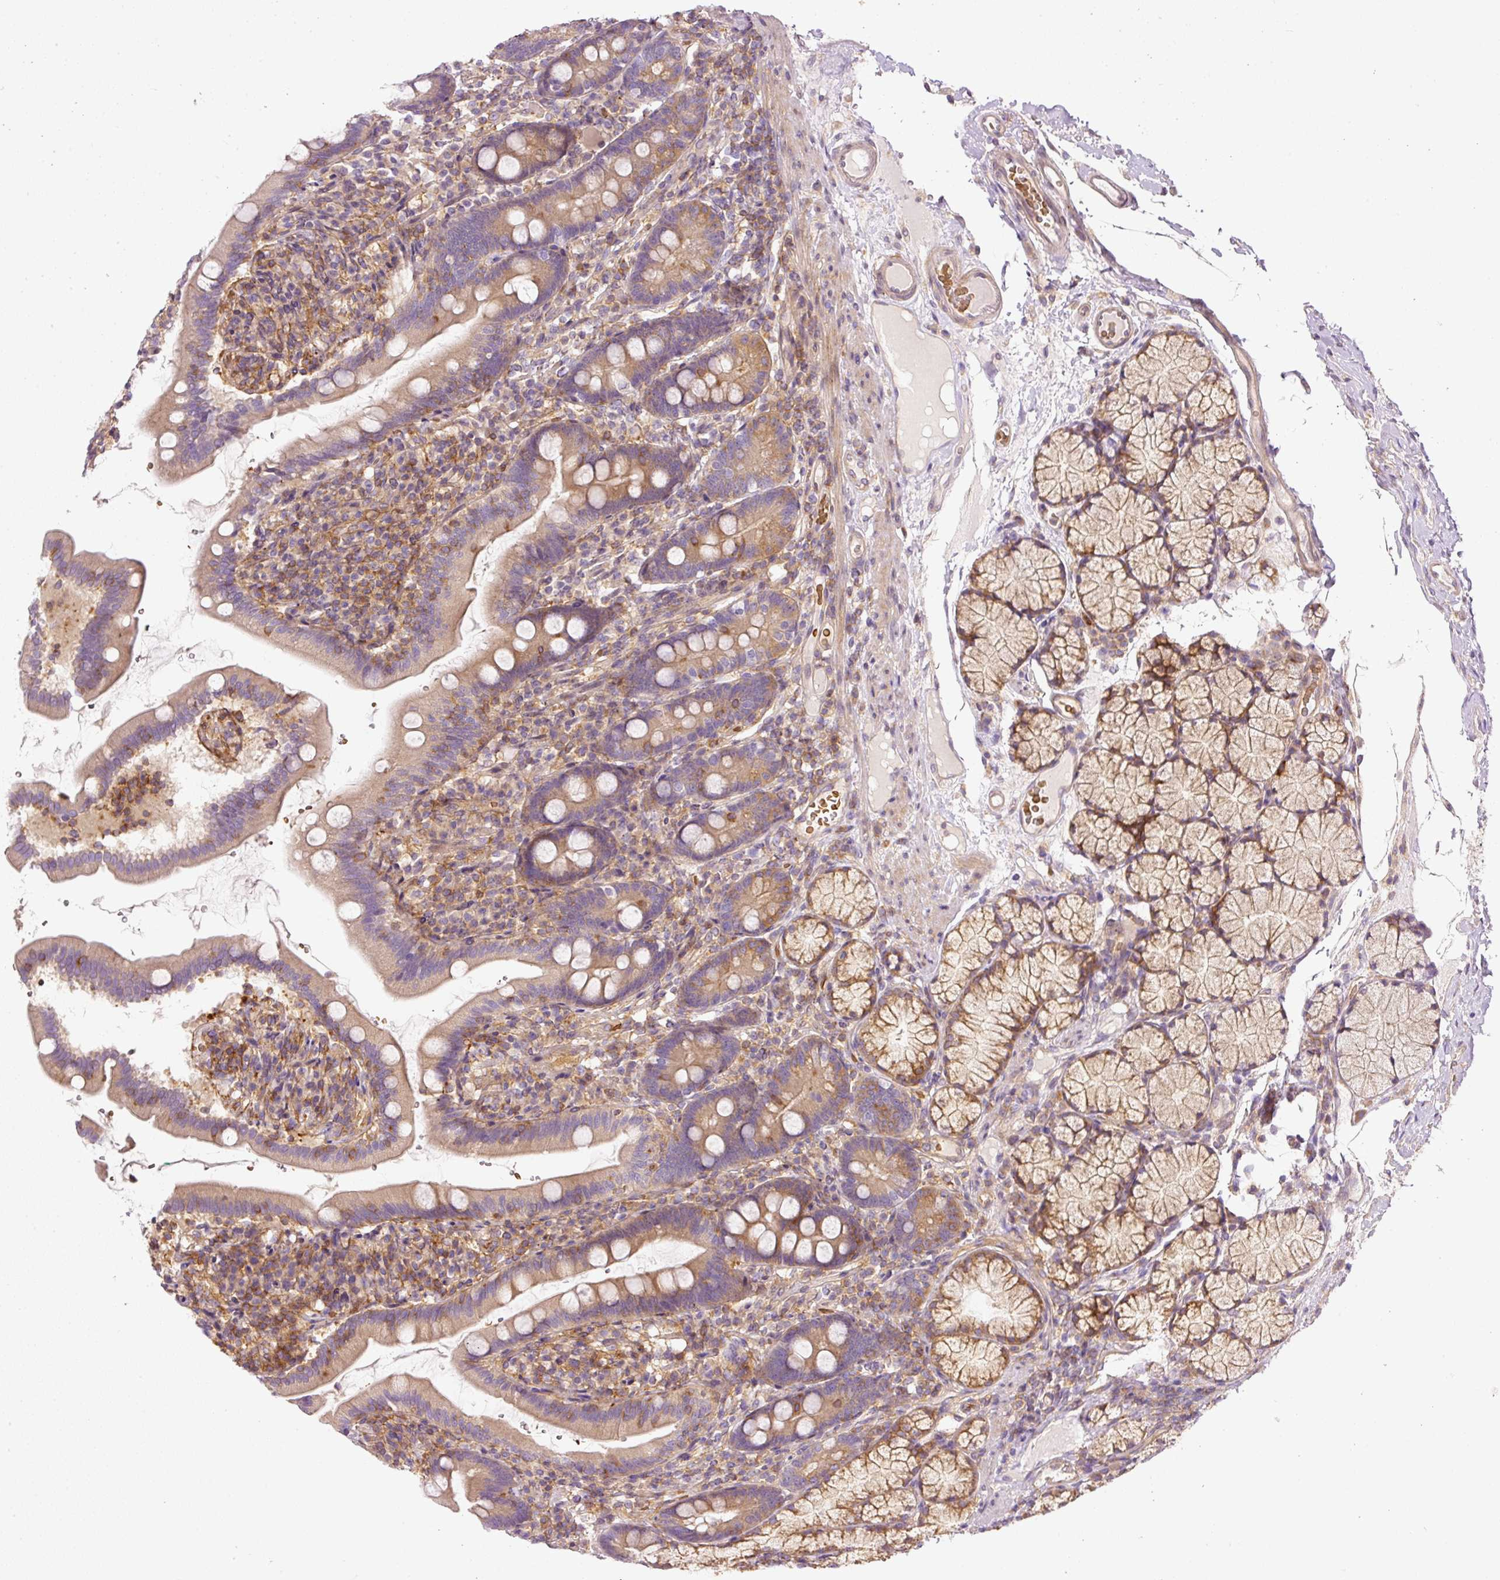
{"staining": {"intensity": "moderate", "quantity": "25%-75%", "location": "cytoplasmic/membranous"}, "tissue": "duodenum", "cell_type": "Glandular cells", "image_type": "normal", "snomed": [{"axis": "morphology", "description": "Normal tissue, NOS"}, {"axis": "topography", "description": "Duodenum"}], "caption": "High-power microscopy captured an immunohistochemistry (IHC) image of unremarkable duodenum, revealing moderate cytoplasmic/membranous expression in approximately 25%-75% of glandular cells. (Stains: DAB in brown, nuclei in blue, Microscopy: brightfield microscopy at high magnification).", "gene": "TBC1D2B", "patient": {"sex": "female", "age": 67}}